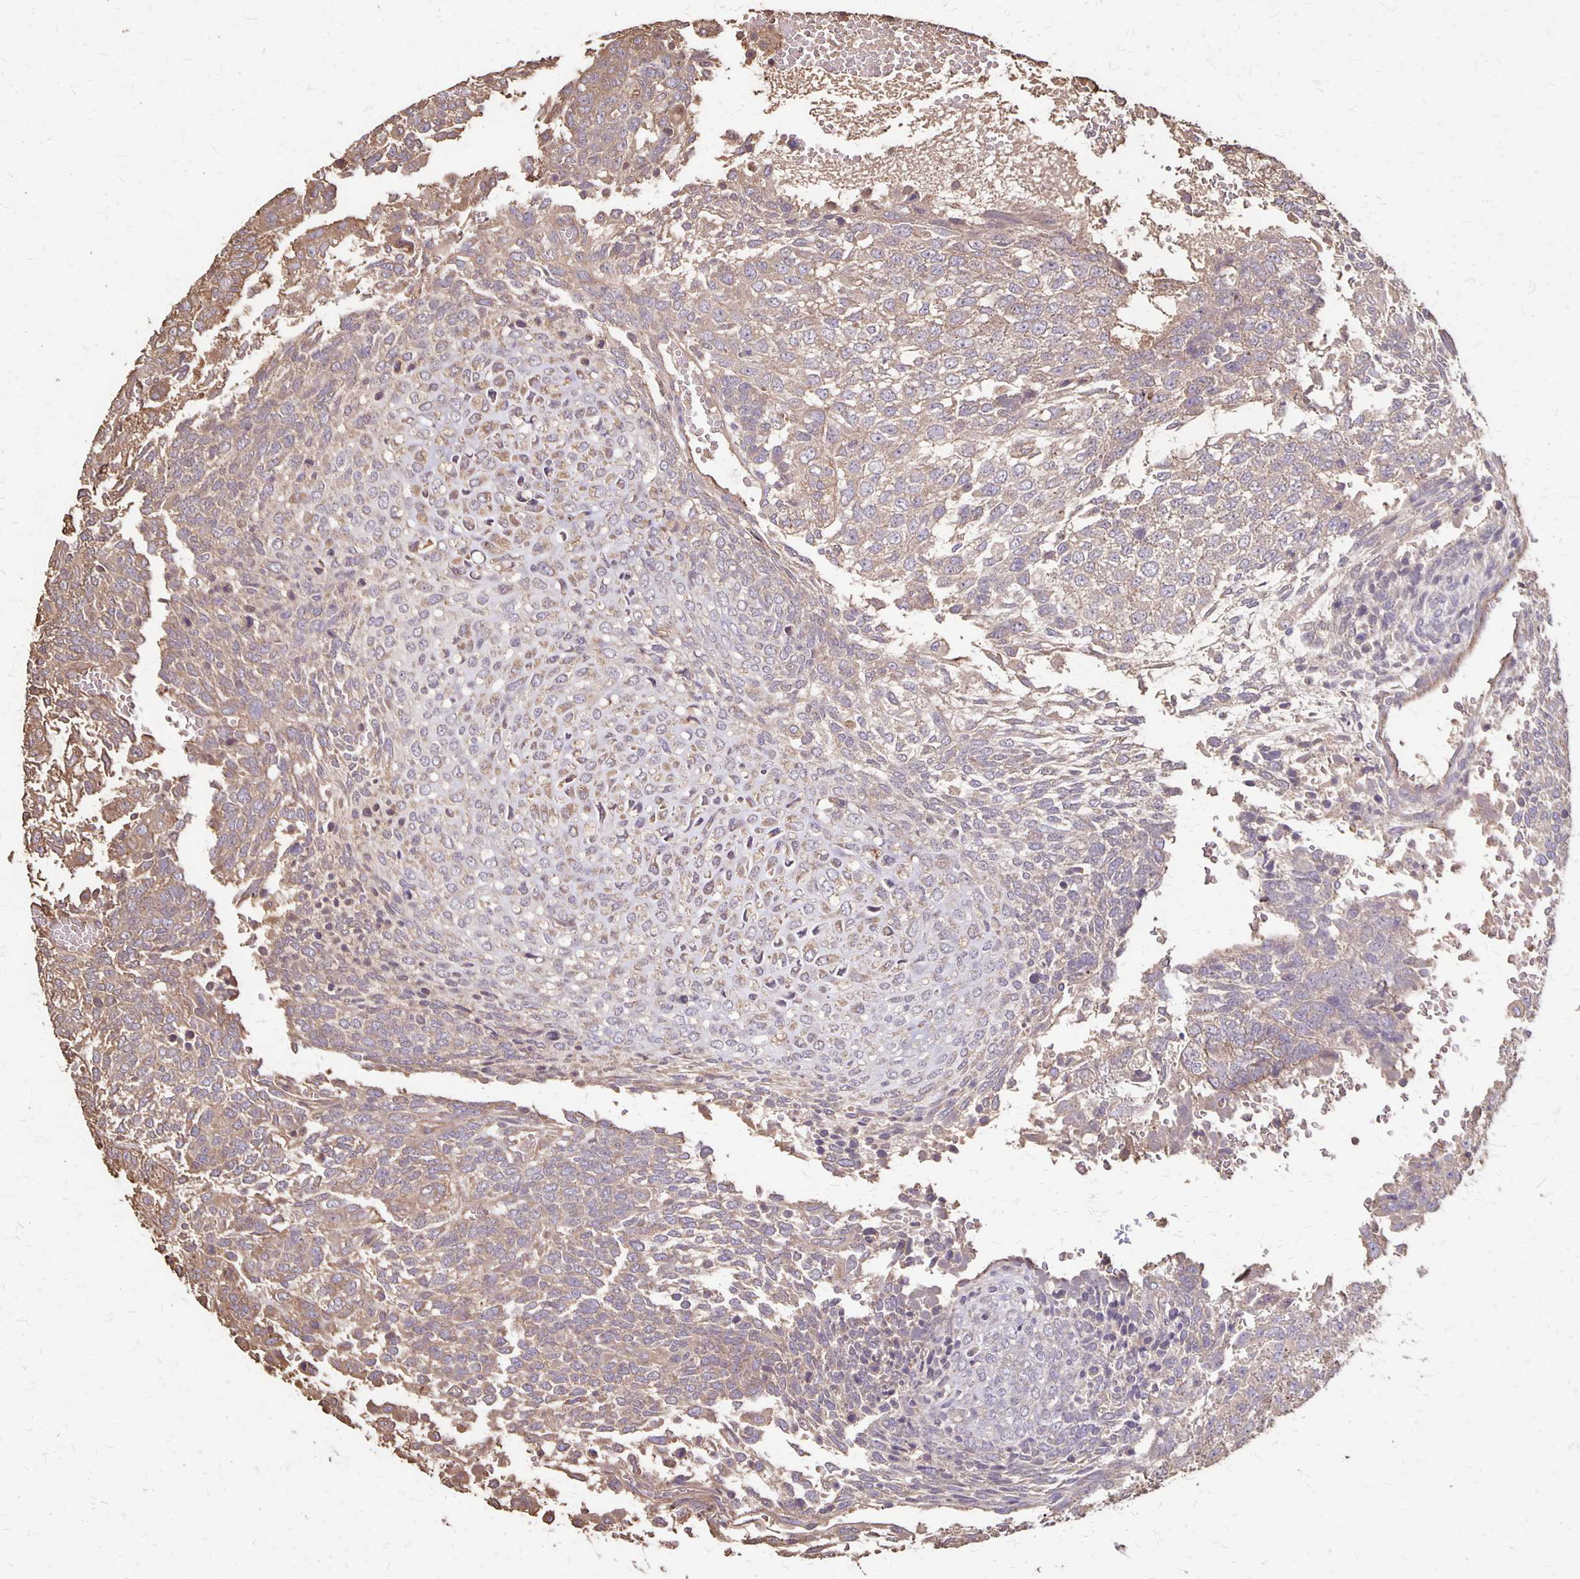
{"staining": {"intensity": "weak", "quantity": "25%-75%", "location": "cytoplasmic/membranous"}, "tissue": "testis cancer", "cell_type": "Tumor cells", "image_type": "cancer", "snomed": [{"axis": "morphology", "description": "Normal tissue, NOS"}, {"axis": "morphology", "description": "Carcinoma, Embryonal, NOS"}, {"axis": "topography", "description": "Testis"}, {"axis": "topography", "description": "Epididymis"}], "caption": "This photomicrograph reveals IHC staining of human embryonal carcinoma (testis), with low weak cytoplasmic/membranous staining in approximately 25%-75% of tumor cells.", "gene": "PROM2", "patient": {"sex": "male", "age": 23}}